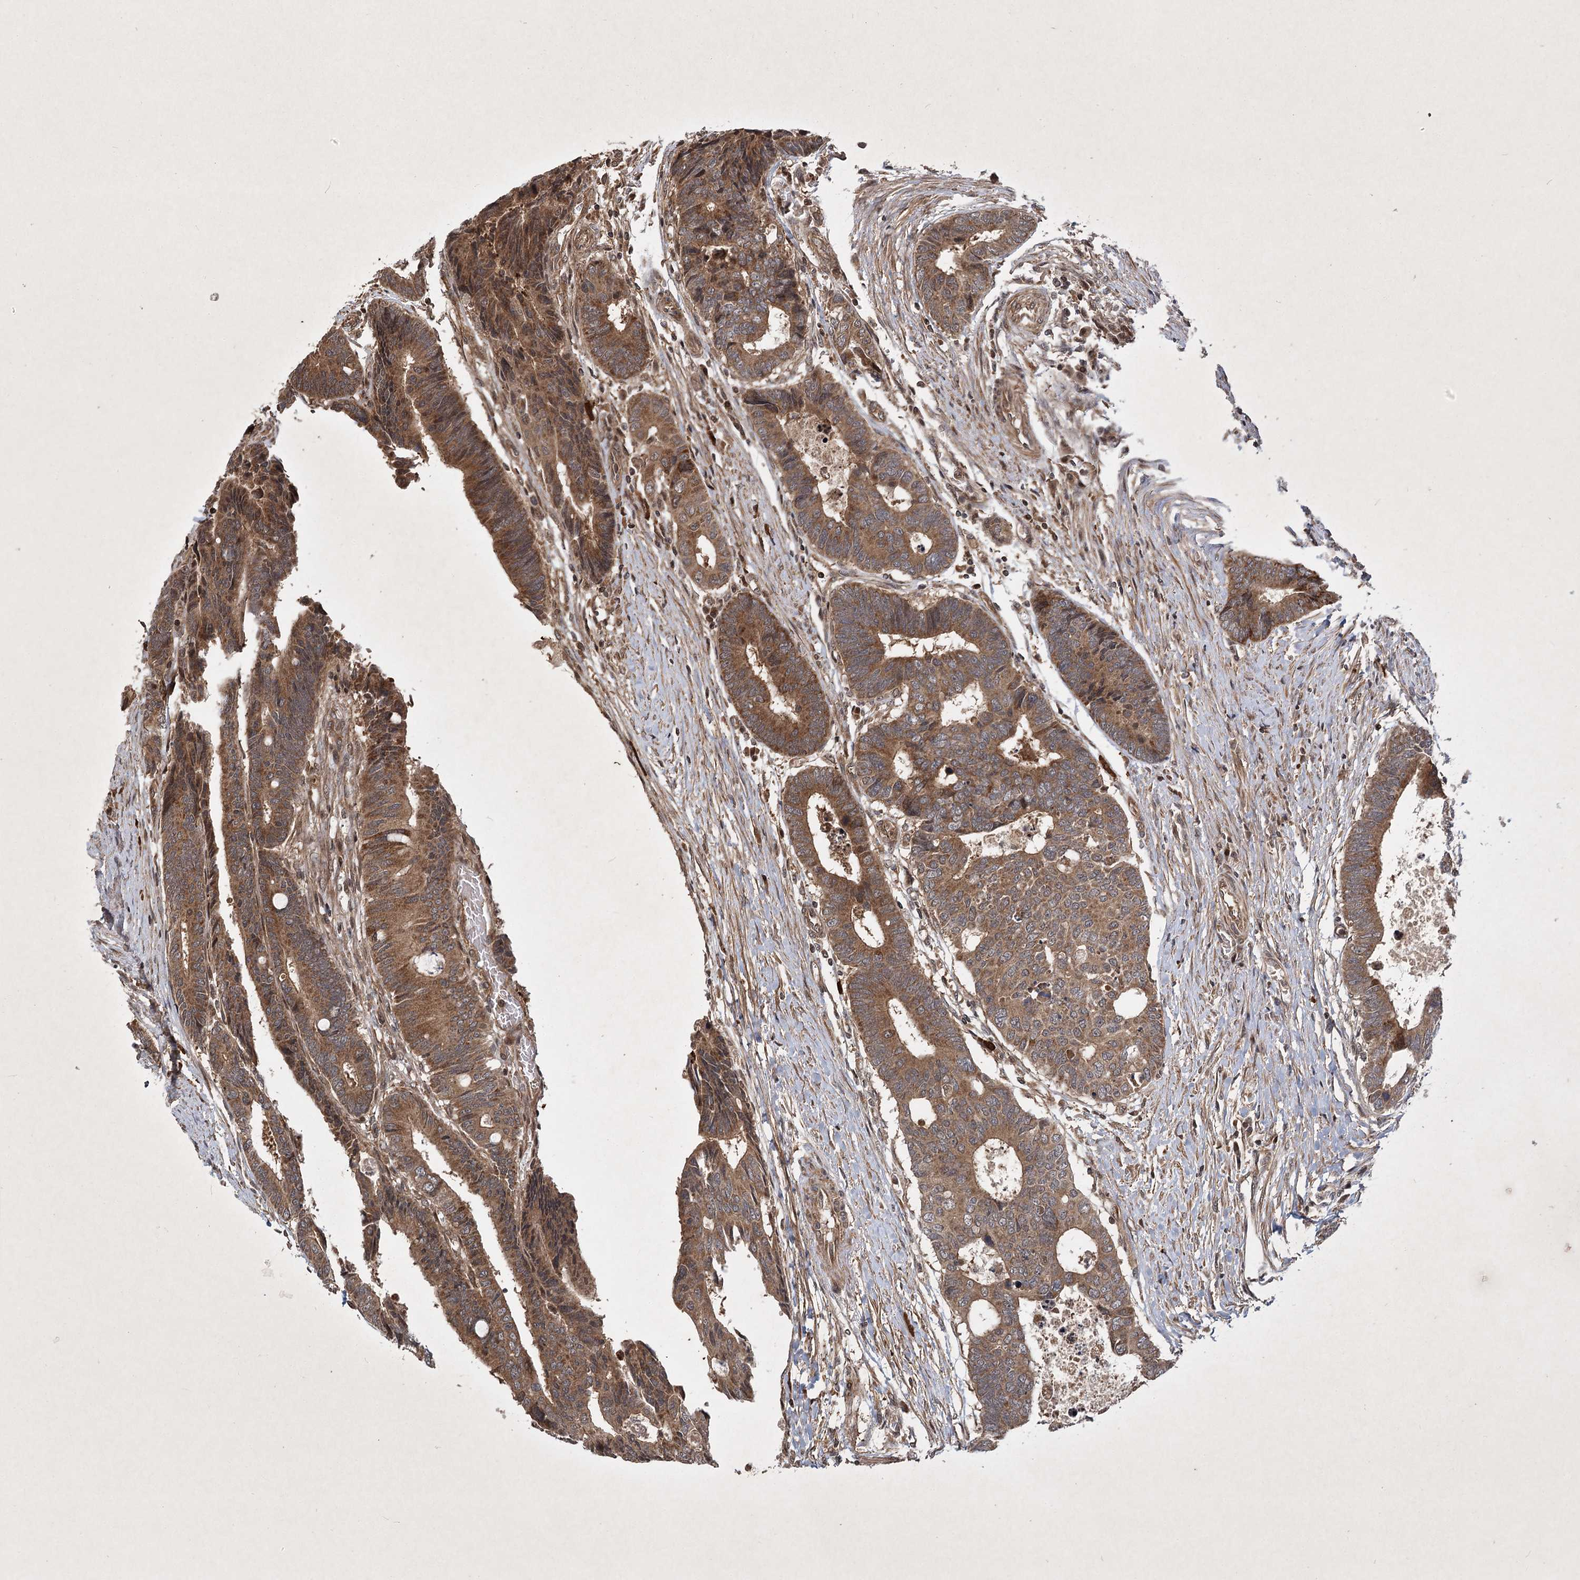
{"staining": {"intensity": "moderate", "quantity": ">75%", "location": "cytoplasmic/membranous"}, "tissue": "colorectal cancer", "cell_type": "Tumor cells", "image_type": "cancer", "snomed": [{"axis": "morphology", "description": "Adenocarcinoma, NOS"}, {"axis": "topography", "description": "Rectum"}], "caption": "An image showing moderate cytoplasmic/membranous positivity in approximately >75% of tumor cells in colorectal adenocarcinoma, as visualized by brown immunohistochemical staining.", "gene": "INSIG2", "patient": {"sex": "male", "age": 84}}